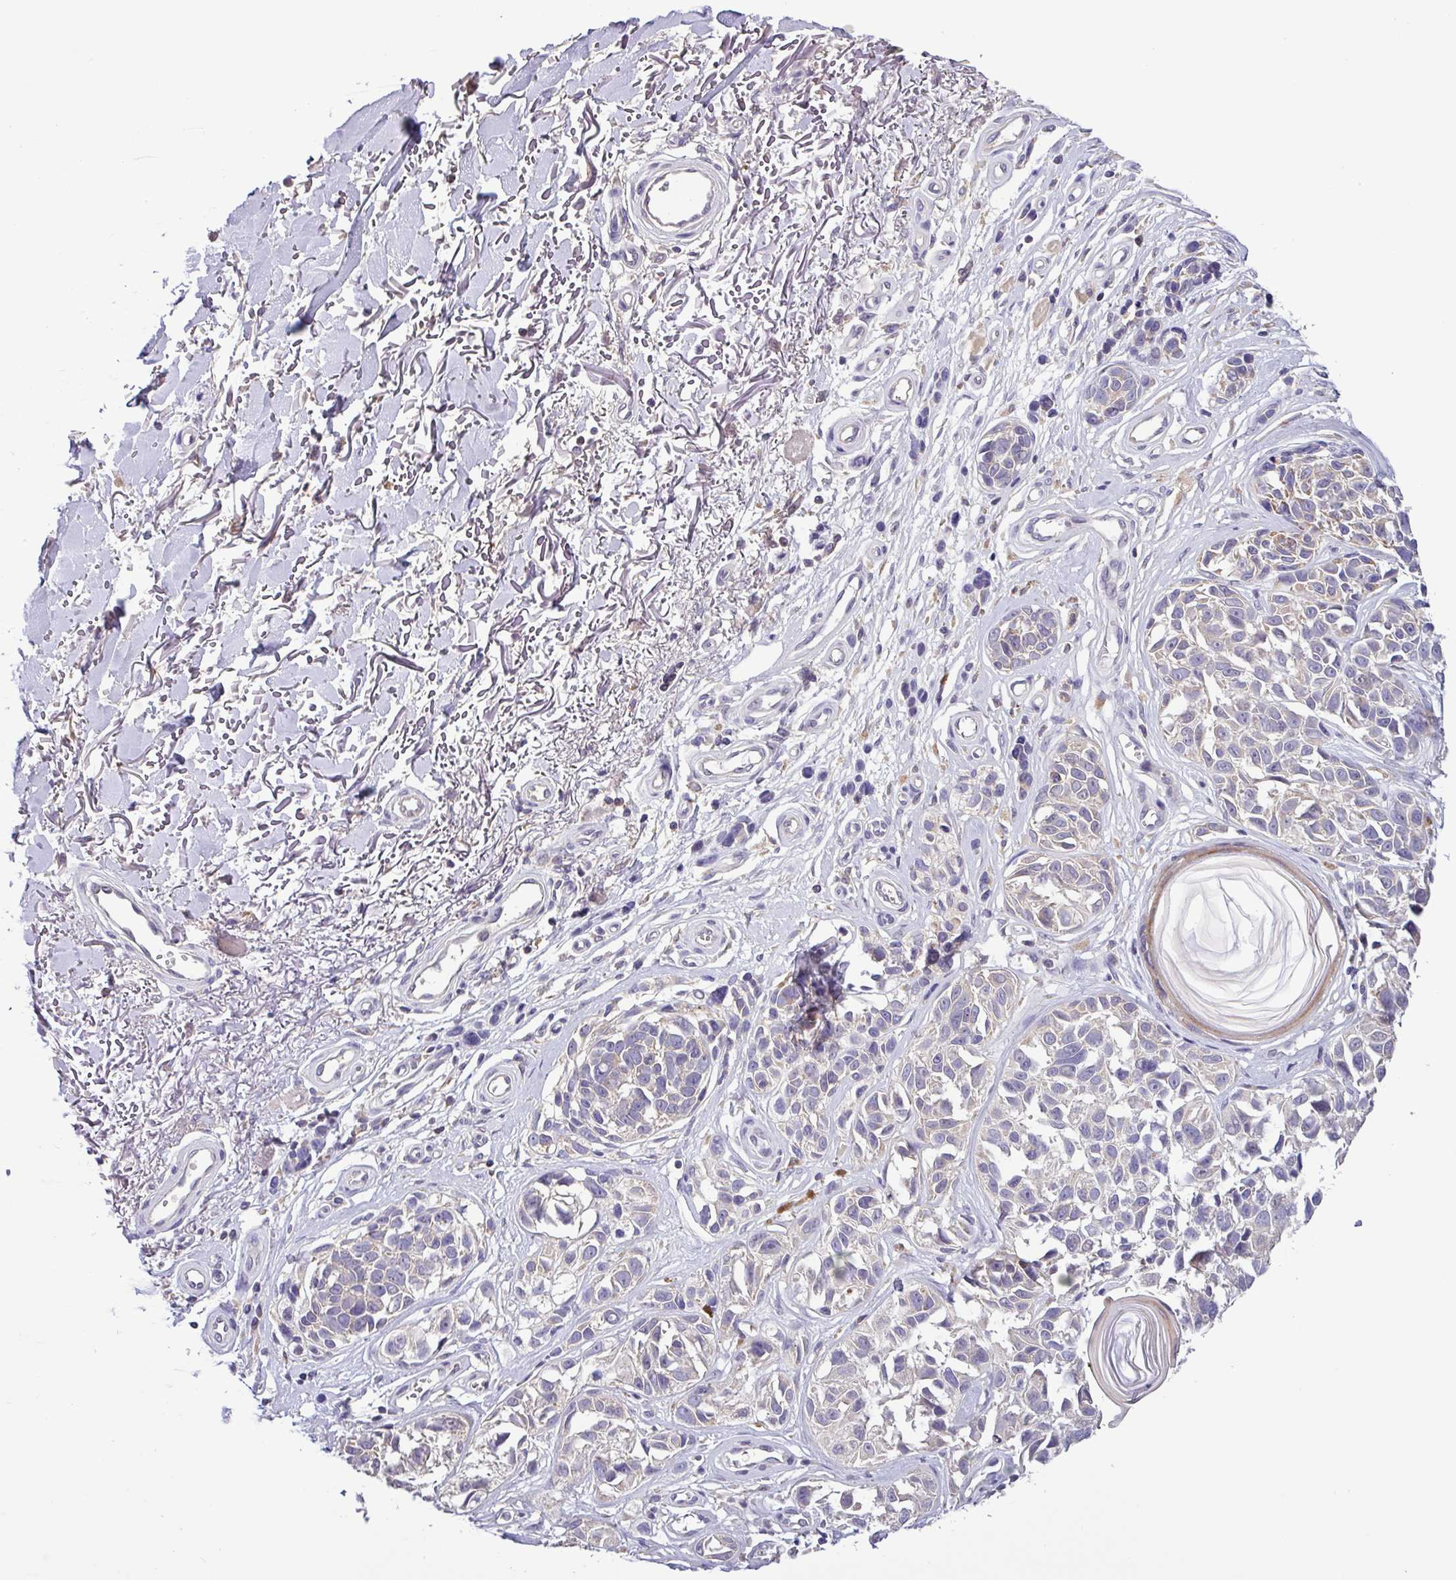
{"staining": {"intensity": "negative", "quantity": "none", "location": "none"}, "tissue": "melanoma", "cell_type": "Tumor cells", "image_type": "cancer", "snomed": [{"axis": "morphology", "description": "Malignant melanoma, NOS"}, {"axis": "topography", "description": "Skin"}], "caption": "The immunohistochemistry micrograph has no significant positivity in tumor cells of melanoma tissue.", "gene": "SFTPB", "patient": {"sex": "male", "age": 73}}